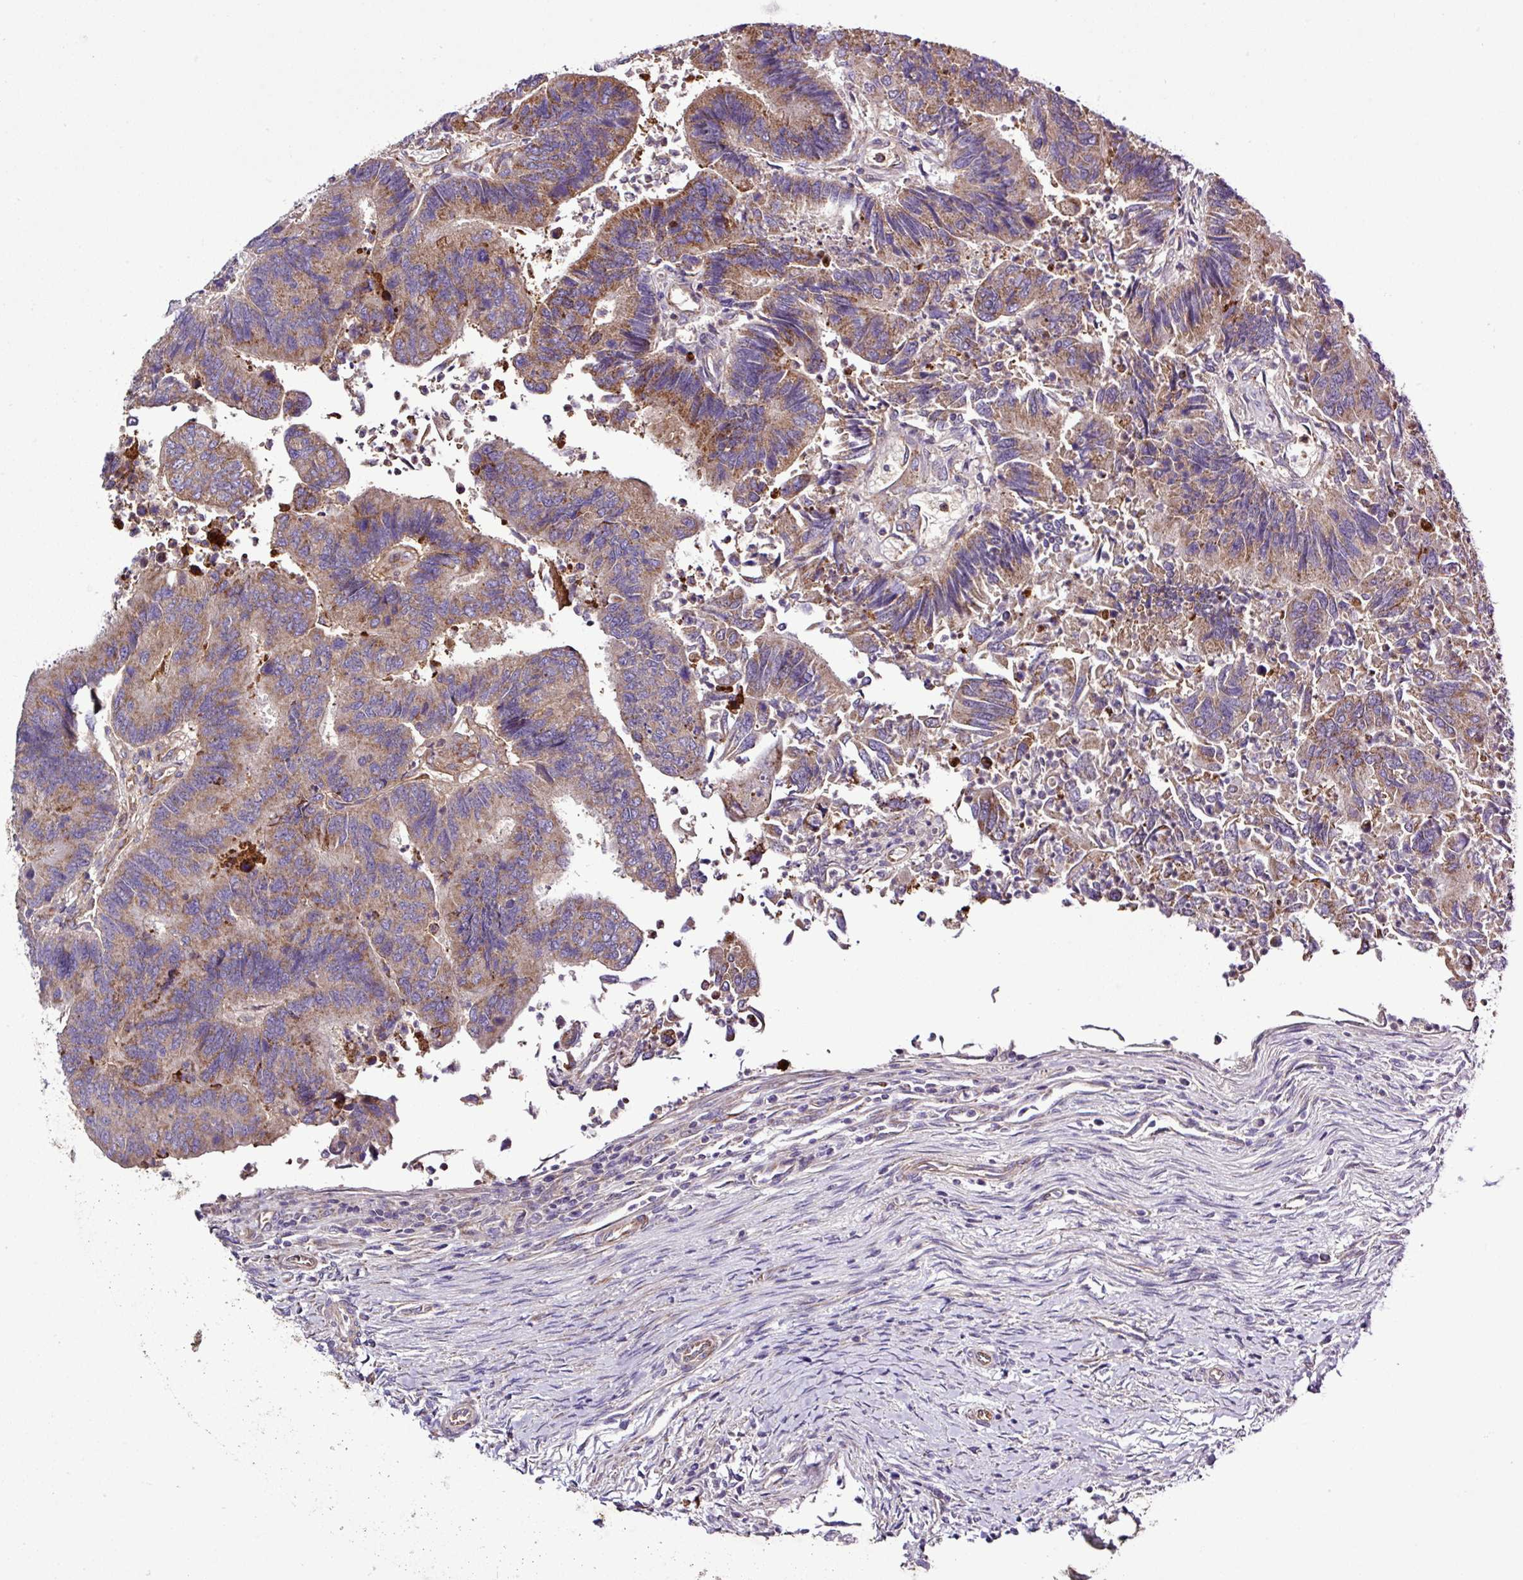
{"staining": {"intensity": "moderate", "quantity": ">75%", "location": "cytoplasmic/membranous"}, "tissue": "colorectal cancer", "cell_type": "Tumor cells", "image_type": "cancer", "snomed": [{"axis": "morphology", "description": "Adenocarcinoma, NOS"}, {"axis": "topography", "description": "Colon"}], "caption": "Protein analysis of colorectal adenocarcinoma tissue shows moderate cytoplasmic/membranous positivity in approximately >75% of tumor cells.", "gene": "CWH43", "patient": {"sex": "female", "age": 67}}